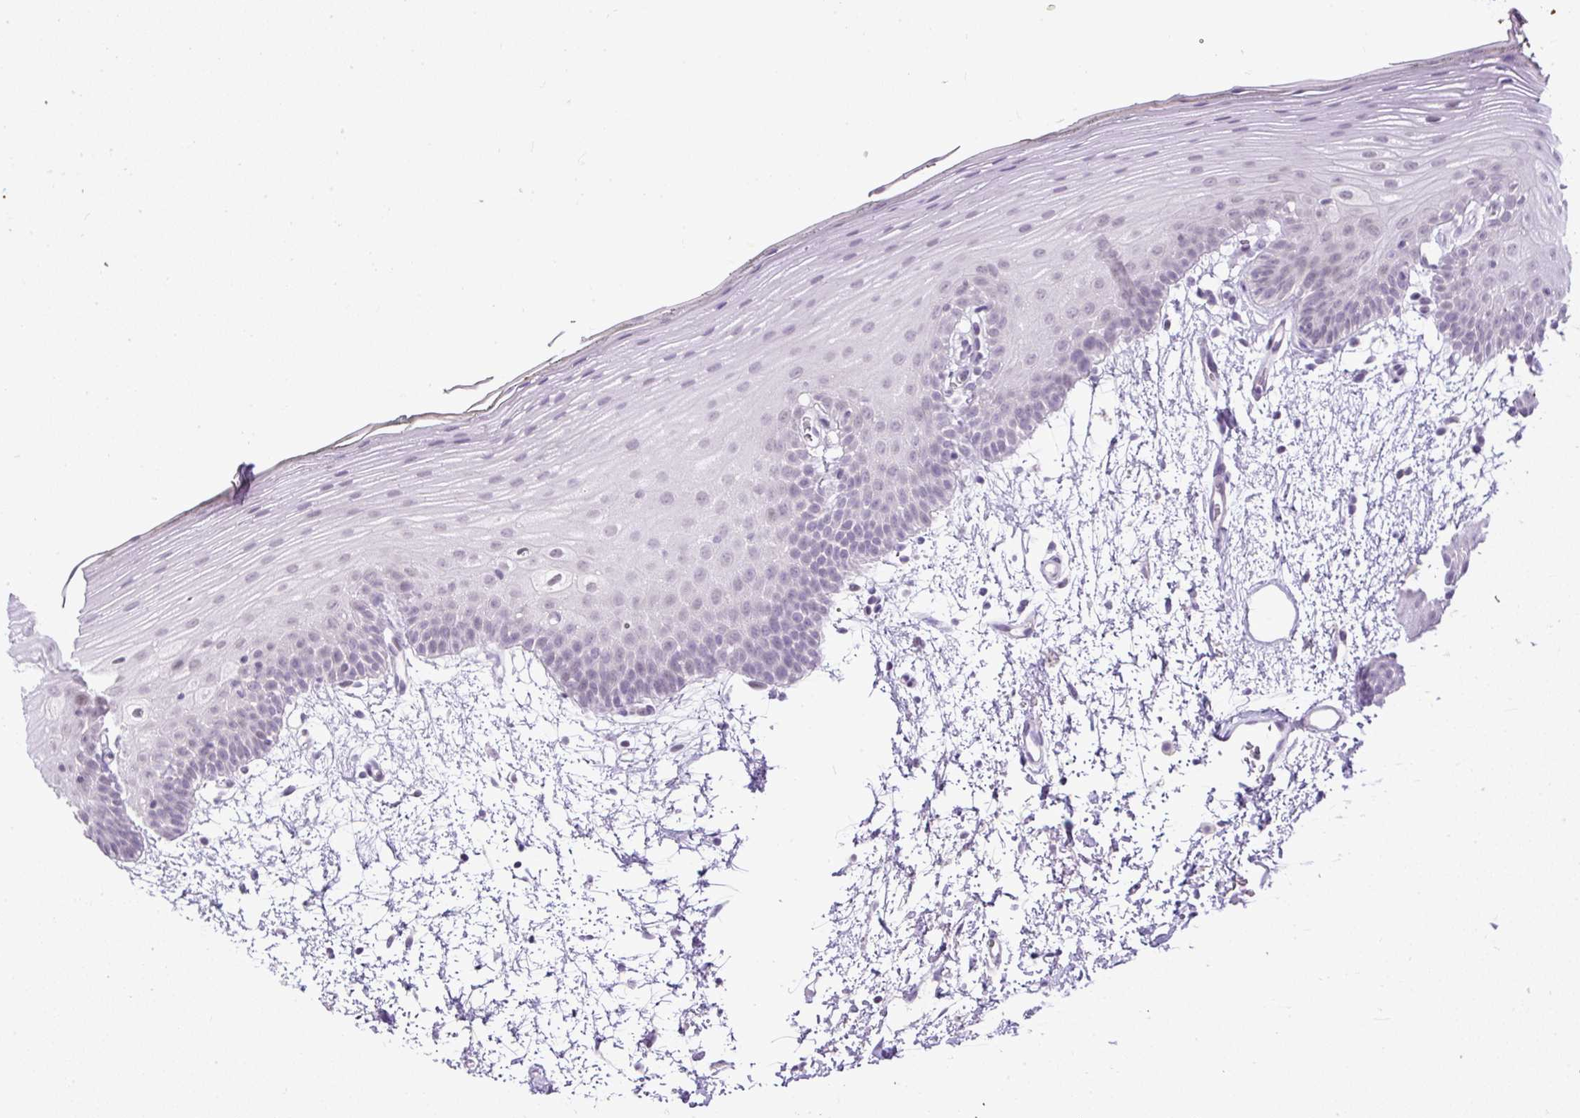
{"staining": {"intensity": "weak", "quantity": "<25%", "location": "nuclear"}, "tissue": "oral mucosa", "cell_type": "Squamous epithelial cells", "image_type": "normal", "snomed": [{"axis": "morphology", "description": "Normal tissue, NOS"}, {"axis": "morphology", "description": "Squamous cell carcinoma, NOS"}, {"axis": "topography", "description": "Oral tissue"}, {"axis": "topography", "description": "Head-Neck"}], "caption": "The histopathology image exhibits no significant positivity in squamous epithelial cells of oral mucosa.", "gene": "WNT10B", "patient": {"sex": "female", "age": 81}}